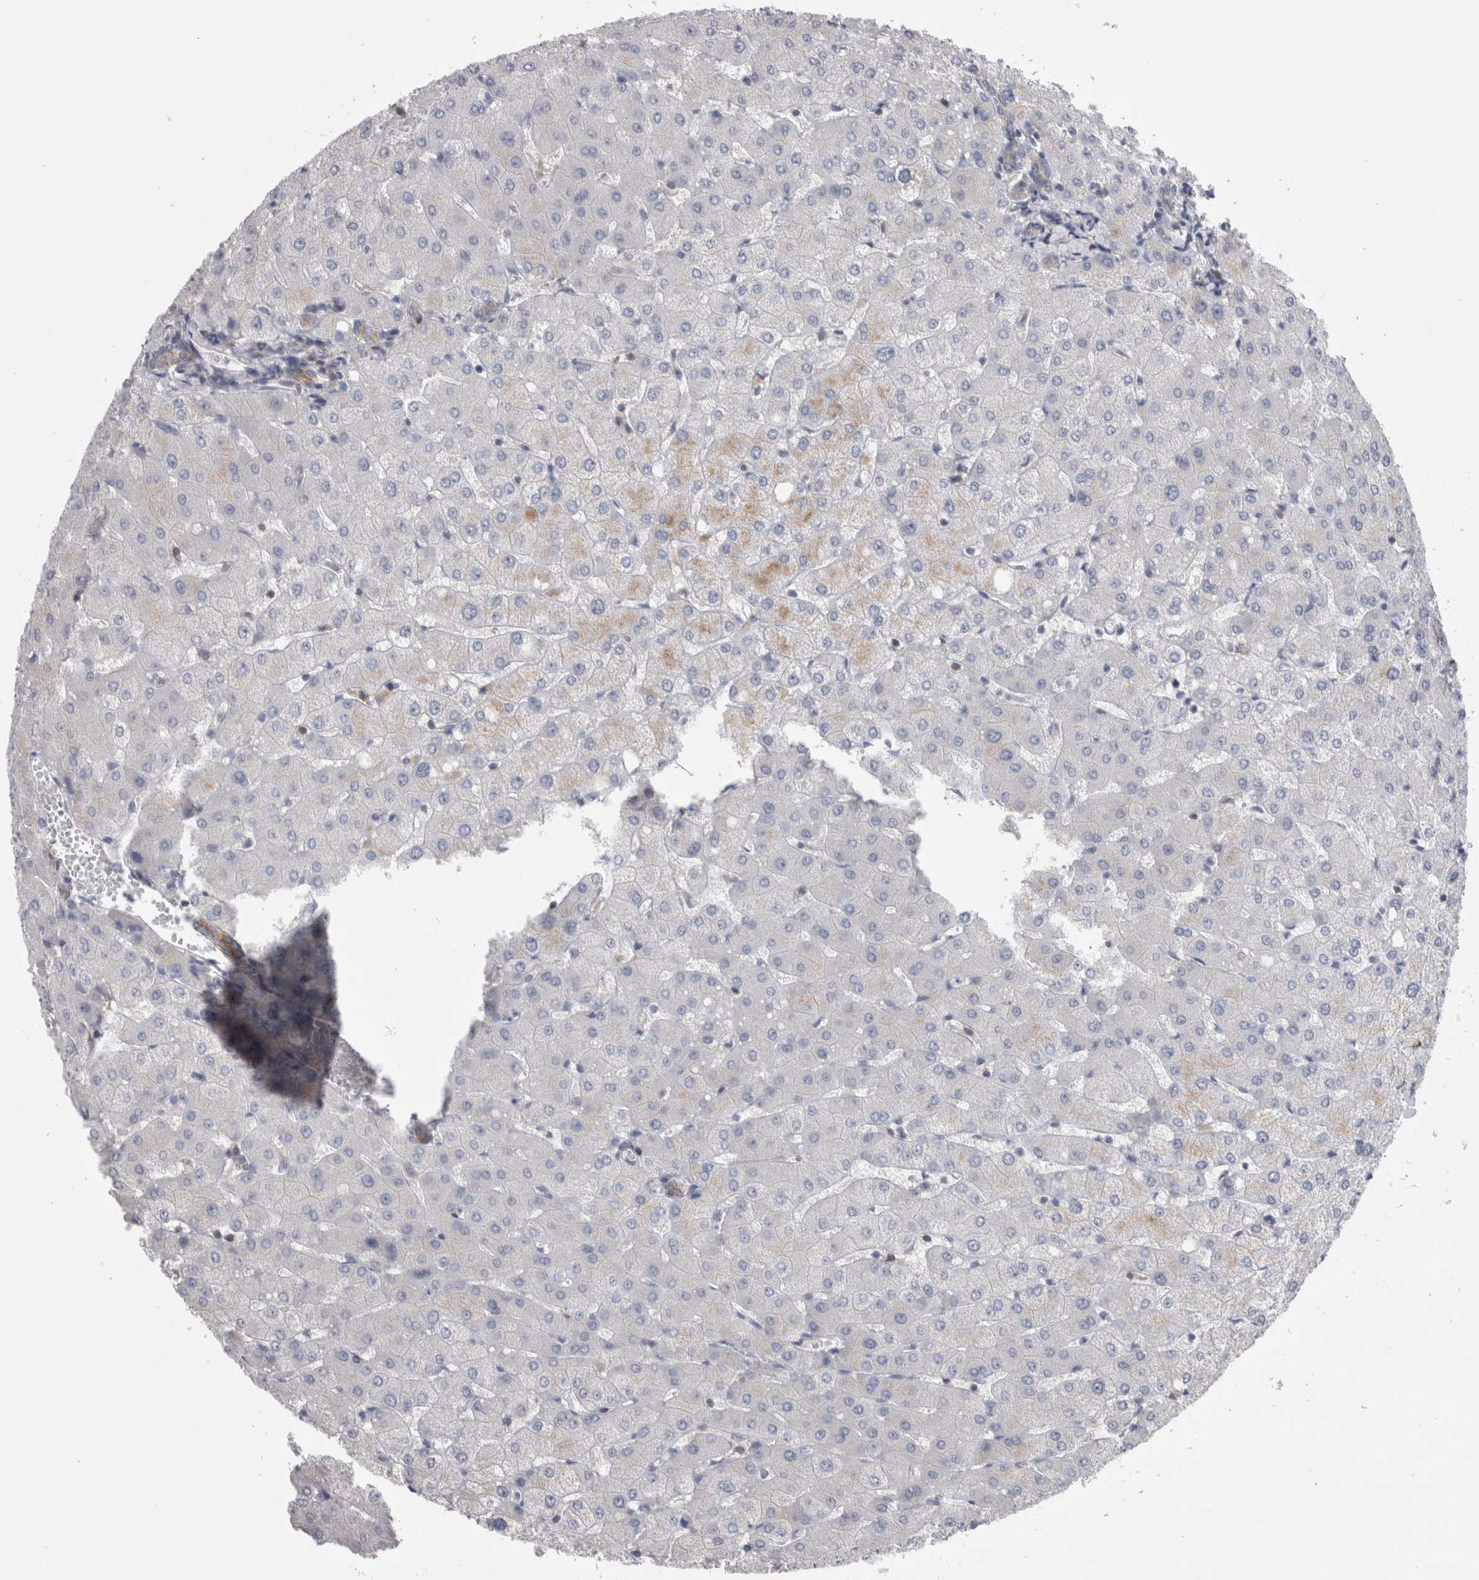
{"staining": {"intensity": "negative", "quantity": "none", "location": "none"}, "tissue": "liver", "cell_type": "Cholangiocytes", "image_type": "normal", "snomed": [{"axis": "morphology", "description": "Normal tissue, NOS"}, {"axis": "topography", "description": "Liver"}], "caption": "Protein analysis of normal liver reveals no significant positivity in cholangiocytes.", "gene": "DCTN6", "patient": {"sex": "female", "age": 54}}